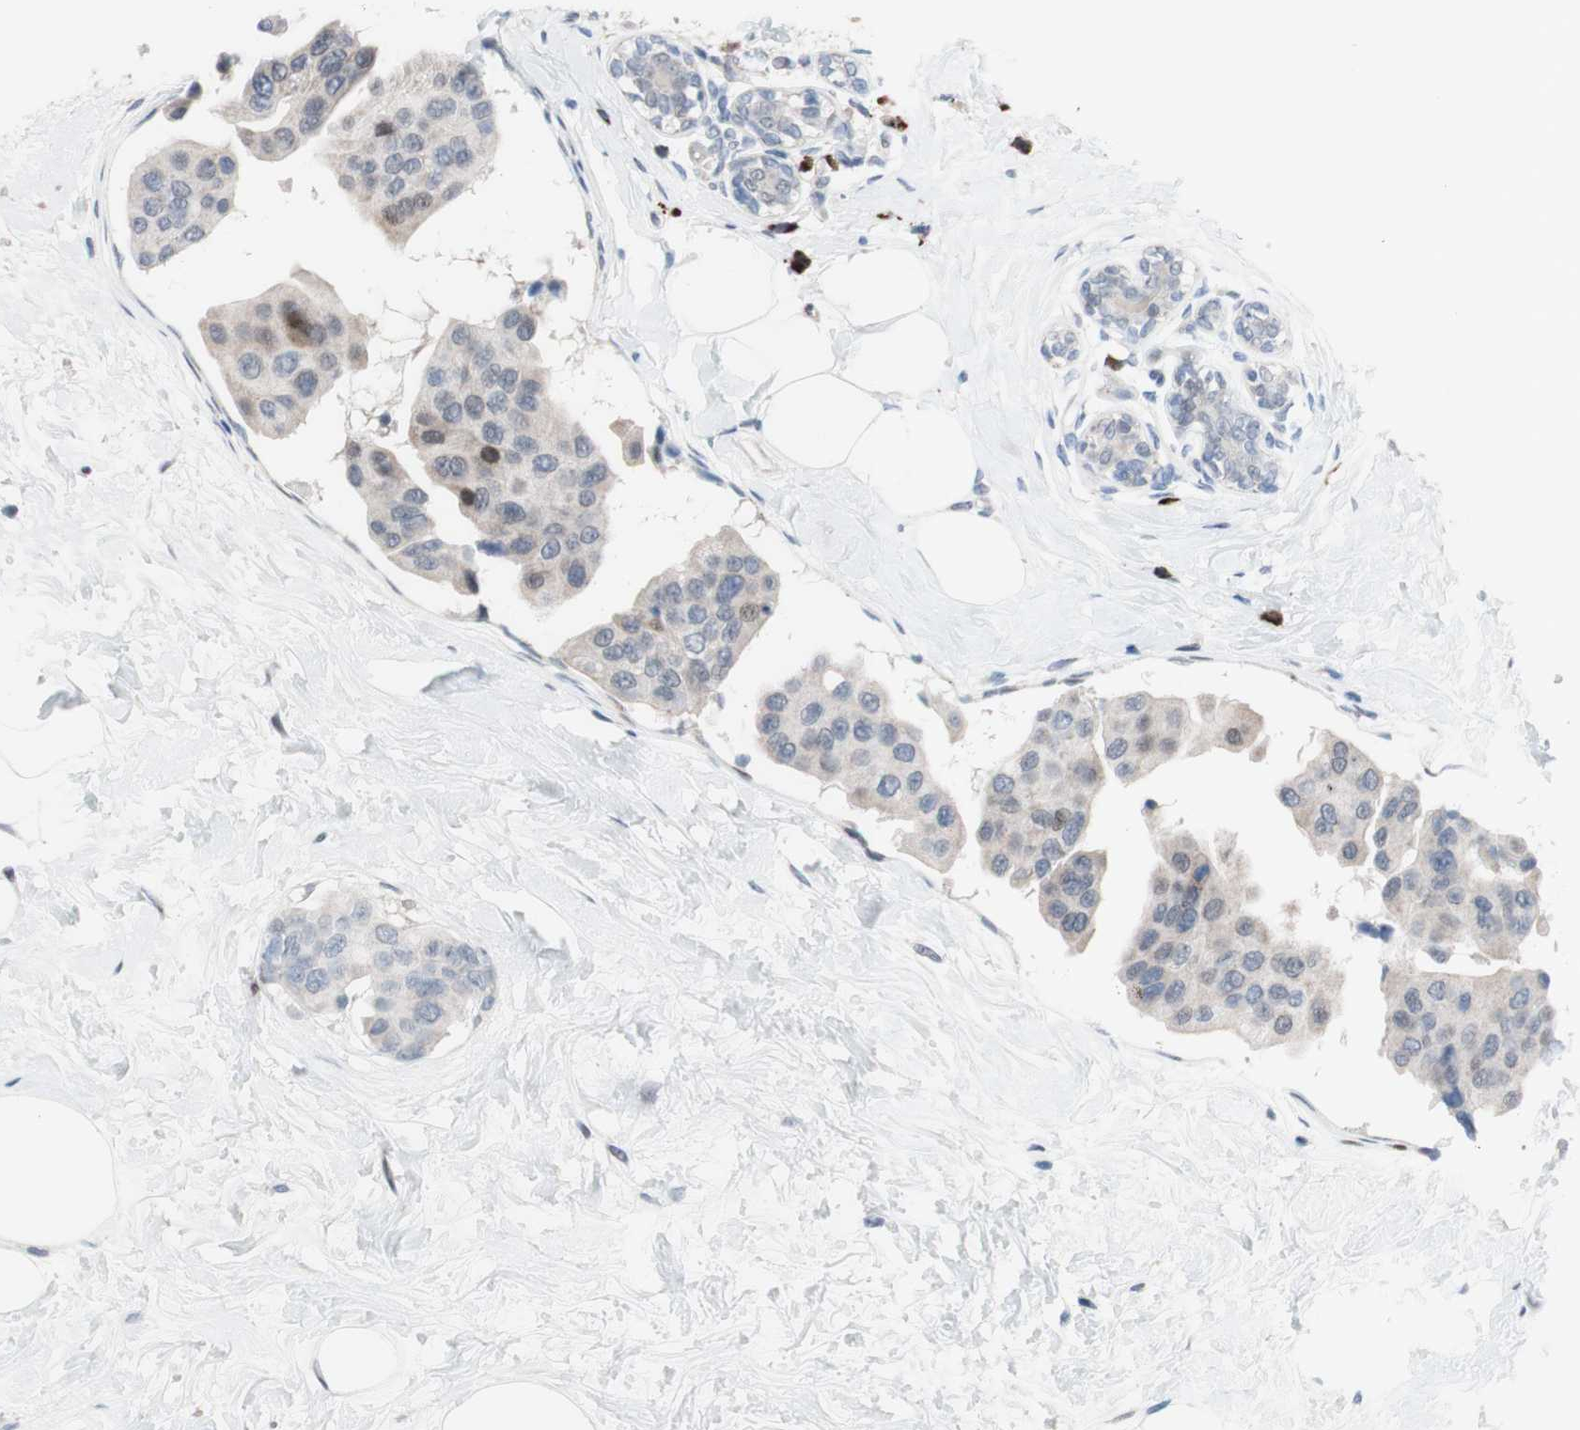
{"staining": {"intensity": "negative", "quantity": "none", "location": "none"}, "tissue": "breast cancer", "cell_type": "Tumor cells", "image_type": "cancer", "snomed": [{"axis": "morphology", "description": "Normal tissue, NOS"}, {"axis": "morphology", "description": "Duct carcinoma"}, {"axis": "topography", "description": "Breast"}], "caption": "IHC micrograph of human breast cancer (intraductal carcinoma) stained for a protein (brown), which shows no expression in tumor cells.", "gene": "PHTF2", "patient": {"sex": "female", "age": 39}}